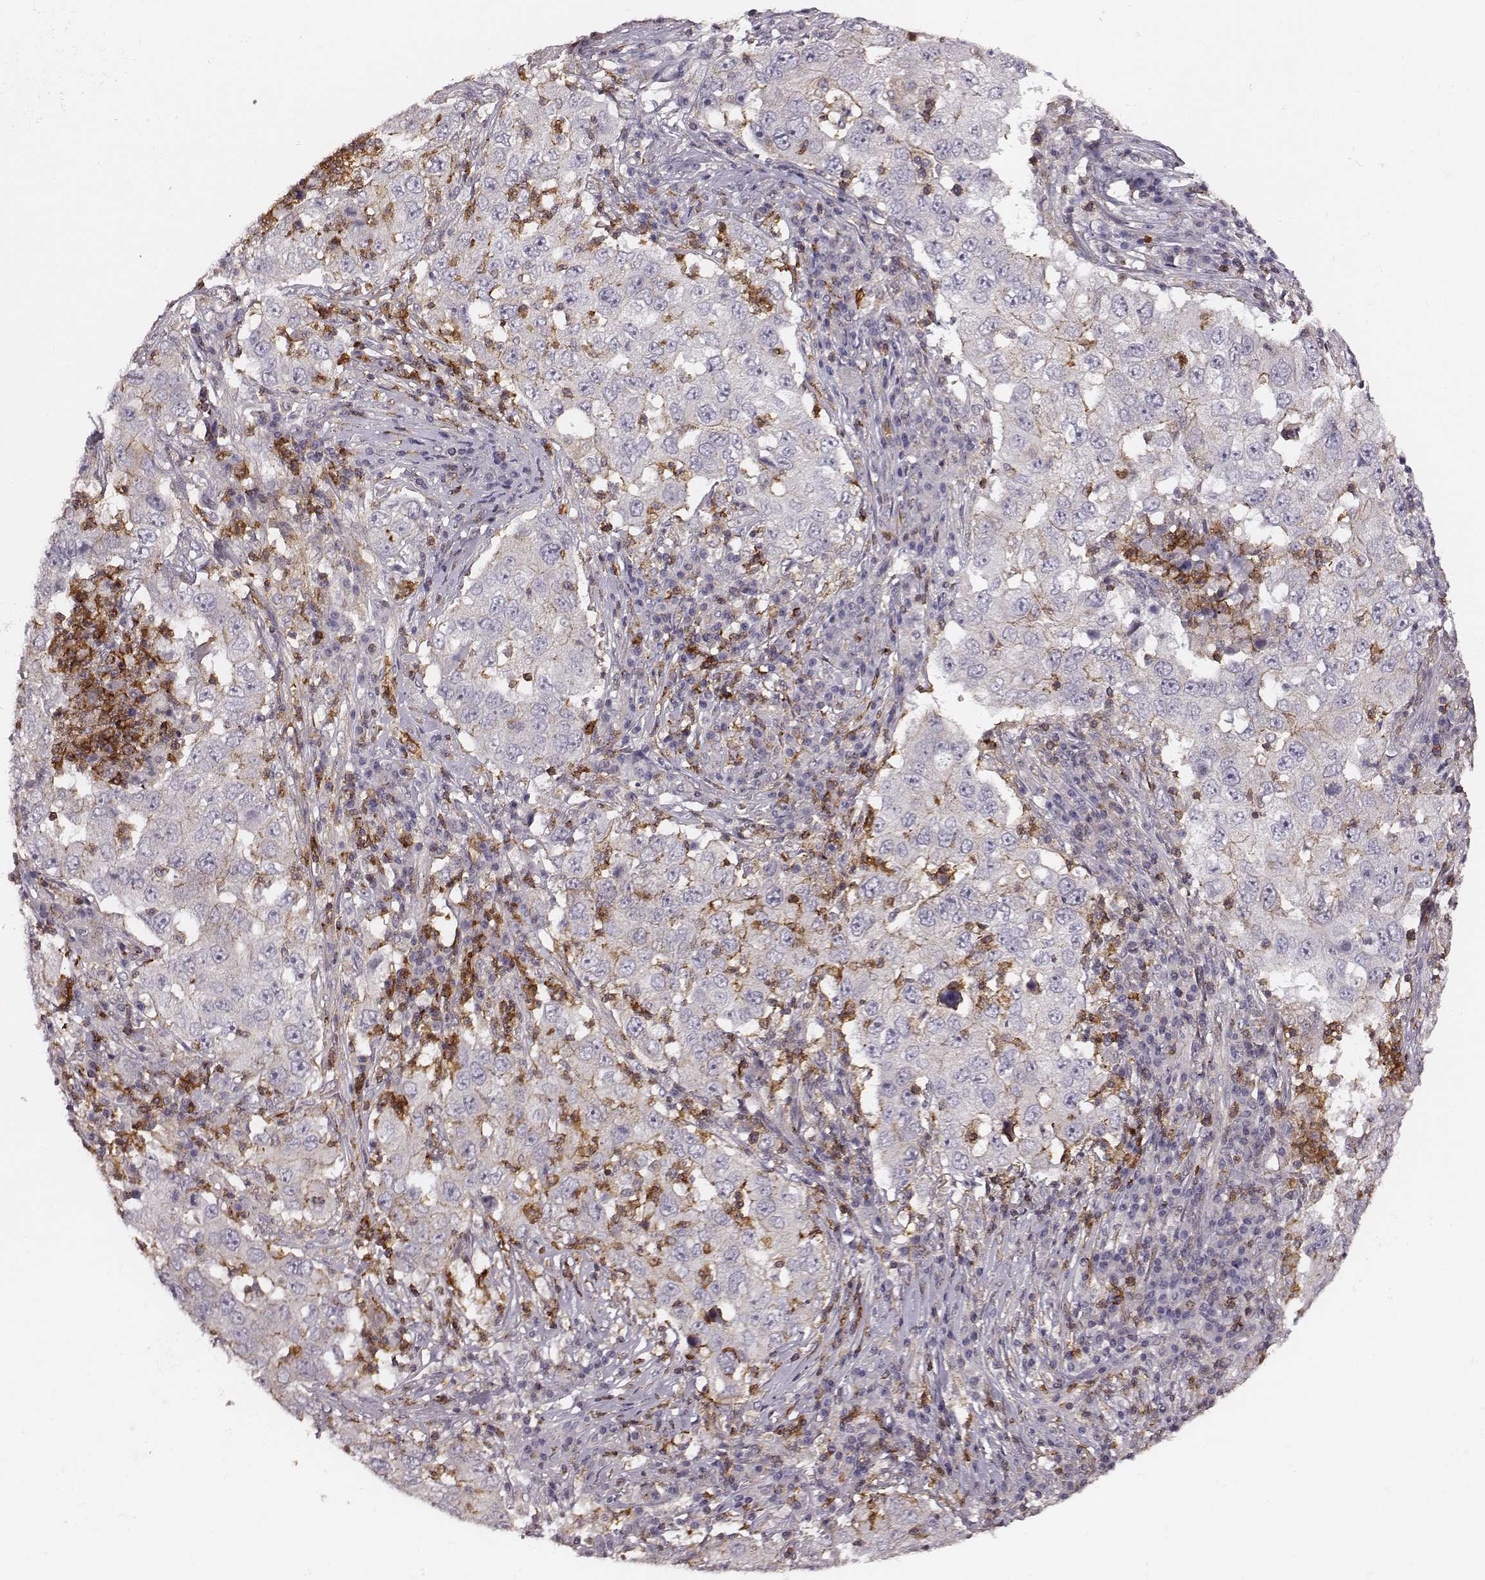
{"staining": {"intensity": "negative", "quantity": "none", "location": "none"}, "tissue": "lung cancer", "cell_type": "Tumor cells", "image_type": "cancer", "snomed": [{"axis": "morphology", "description": "Adenocarcinoma, NOS"}, {"axis": "topography", "description": "Lung"}], "caption": "This is an immunohistochemistry histopathology image of human lung cancer (adenocarcinoma). There is no positivity in tumor cells.", "gene": "ZYX", "patient": {"sex": "male", "age": 73}}